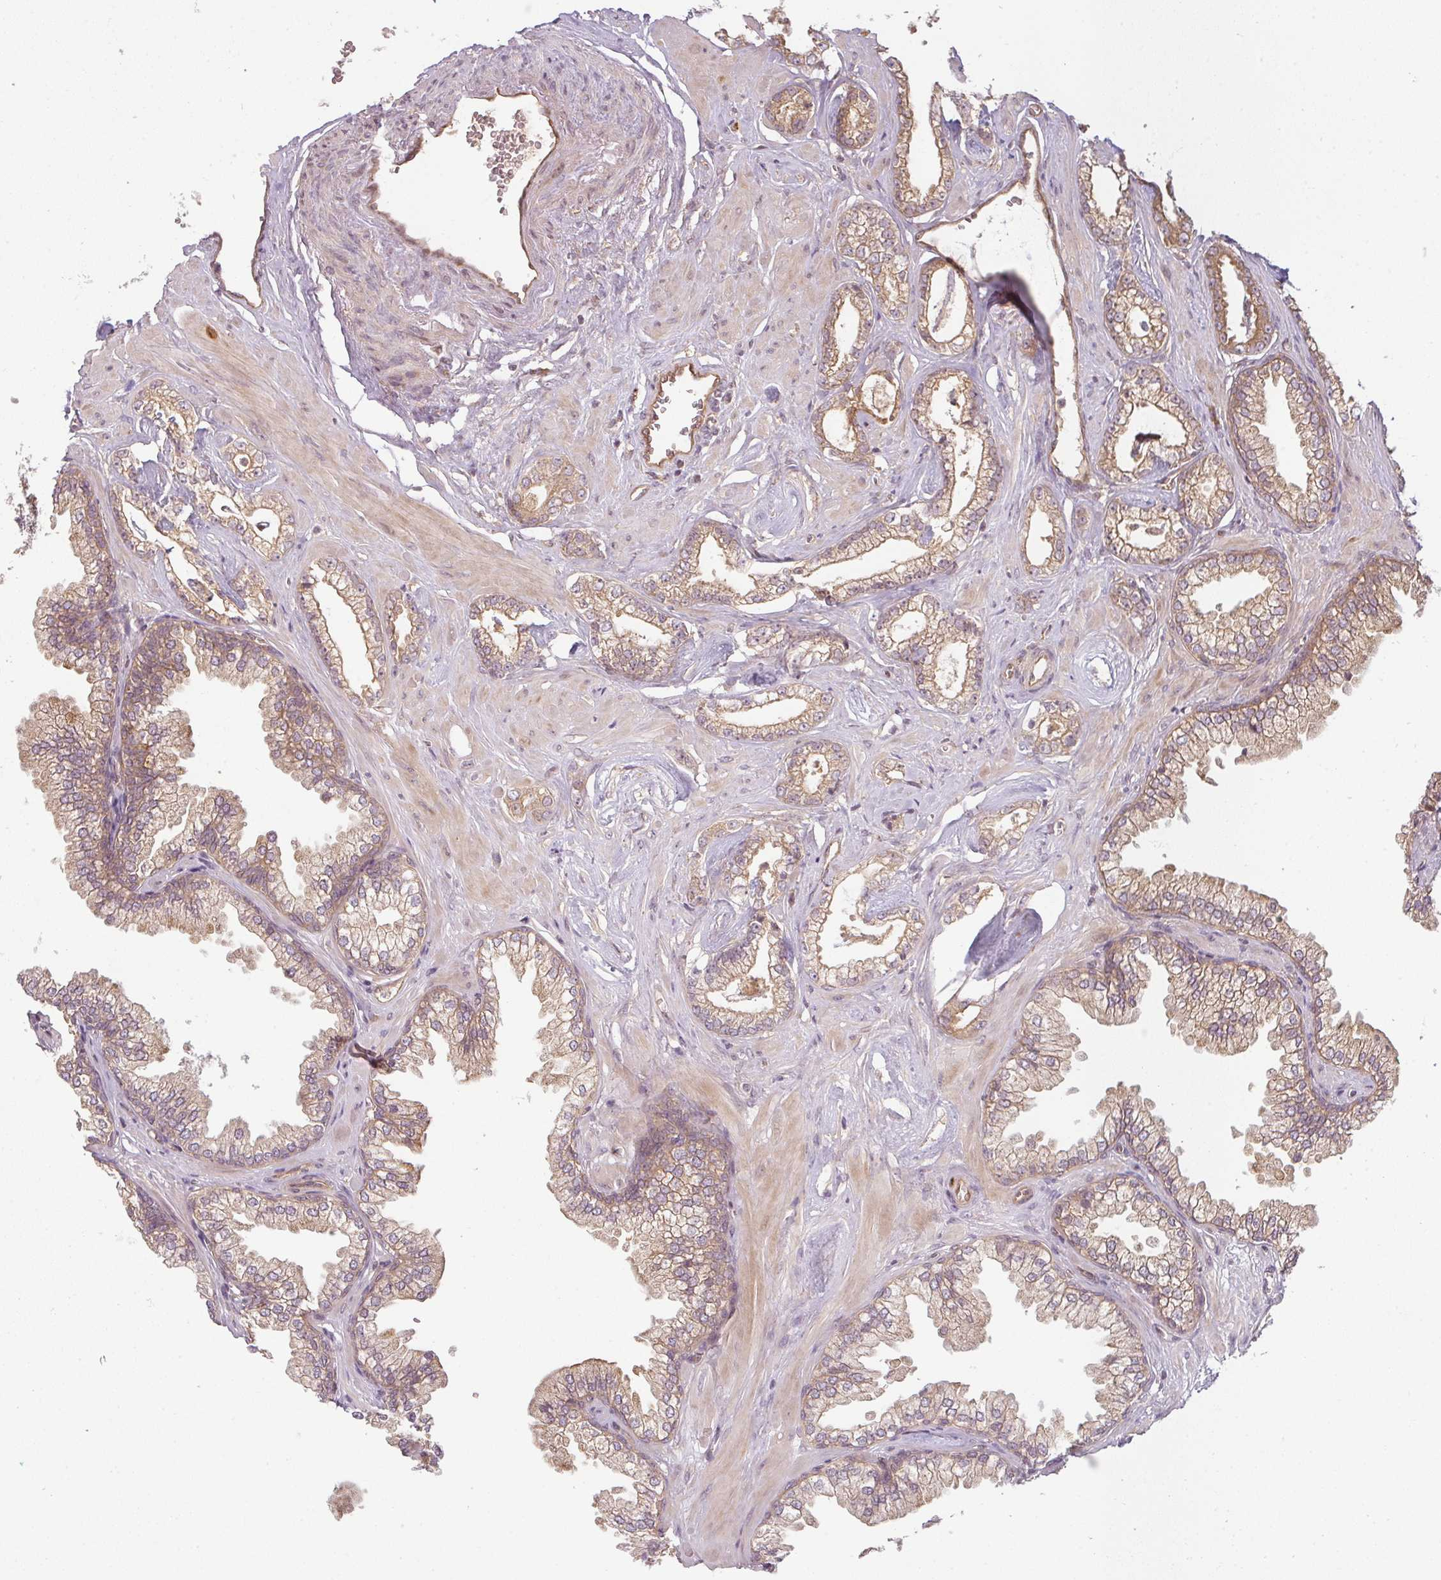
{"staining": {"intensity": "moderate", "quantity": ">75%", "location": "cytoplasmic/membranous"}, "tissue": "prostate cancer", "cell_type": "Tumor cells", "image_type": "cancer", "snomed": [{"axis": "morphology", "description": "Adenocarcinoma, Low grade"}, {"axis": "topography", "description": "Prostate"}], "caption": "Brown immunohistochemical staining in prostate low-grade adenocarcinoma demonstrates moderate cytoplasmic/membranous expression in approximately >75% of tumor cells. (brown staining indicates protein expression, while blue staining denotes nuclei).", "gene": "RNF31", "patient": {"sex": "male", "age": 60}}